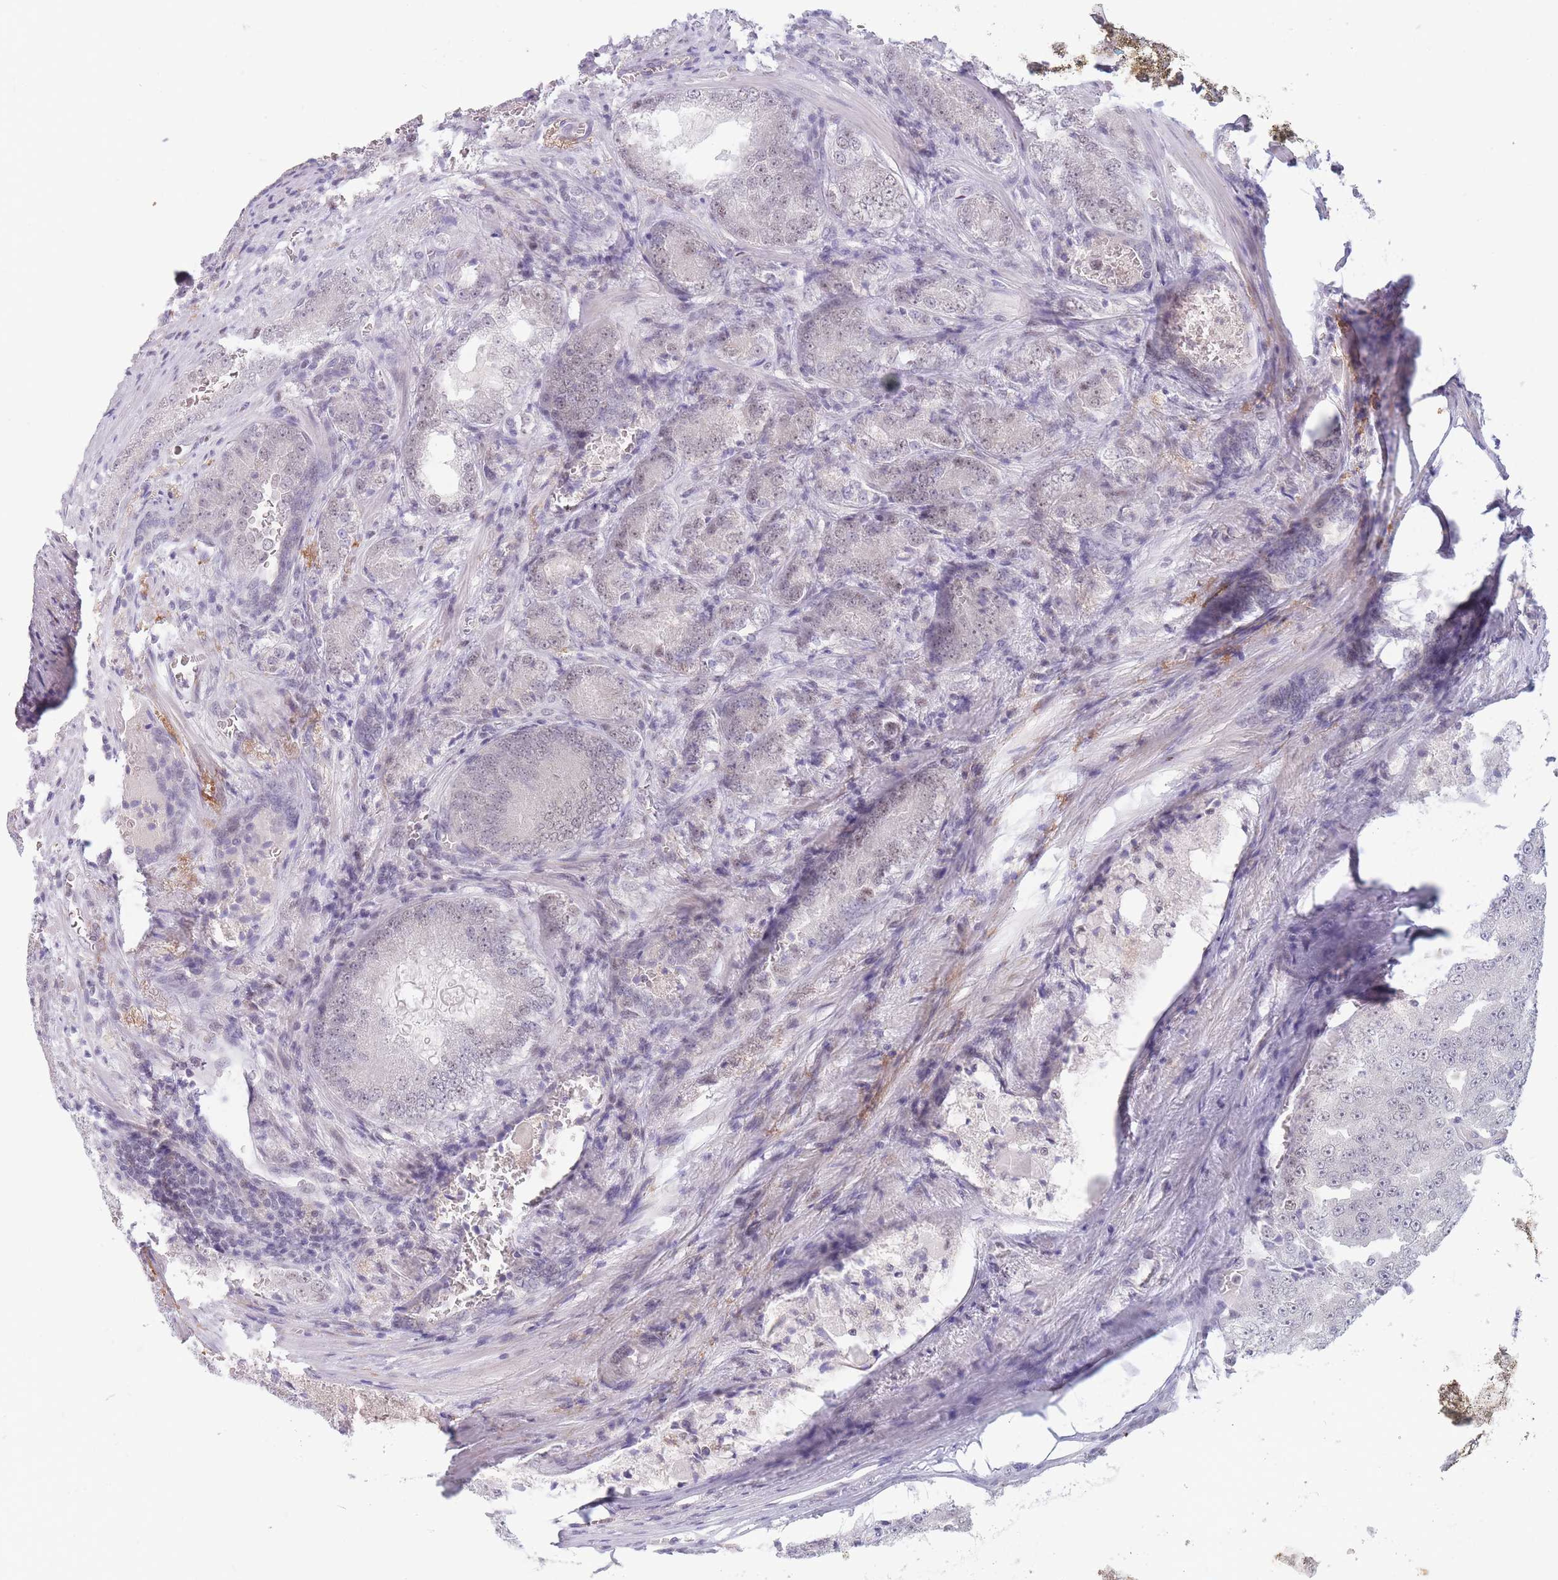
{"staining": {"intensity": "weak", "quantity": "<25%", "location": "nuclear"}, "tissue": "prostate cancer", "cell_type": "Tumor cells", "image_type": "cancer", "snomed": [{"axis": "morphology", "description": "Adenocarcinoma, High grade"}, {"axis": "topography", "description": "Prostate"}], "caption": "Protein analysis of prostate cancer (high-grade adenocarcinoma) shows no significant positivity in tumor cells.", "gene": "ARID3B", "patient": {"sex": "male", "age": 63}}